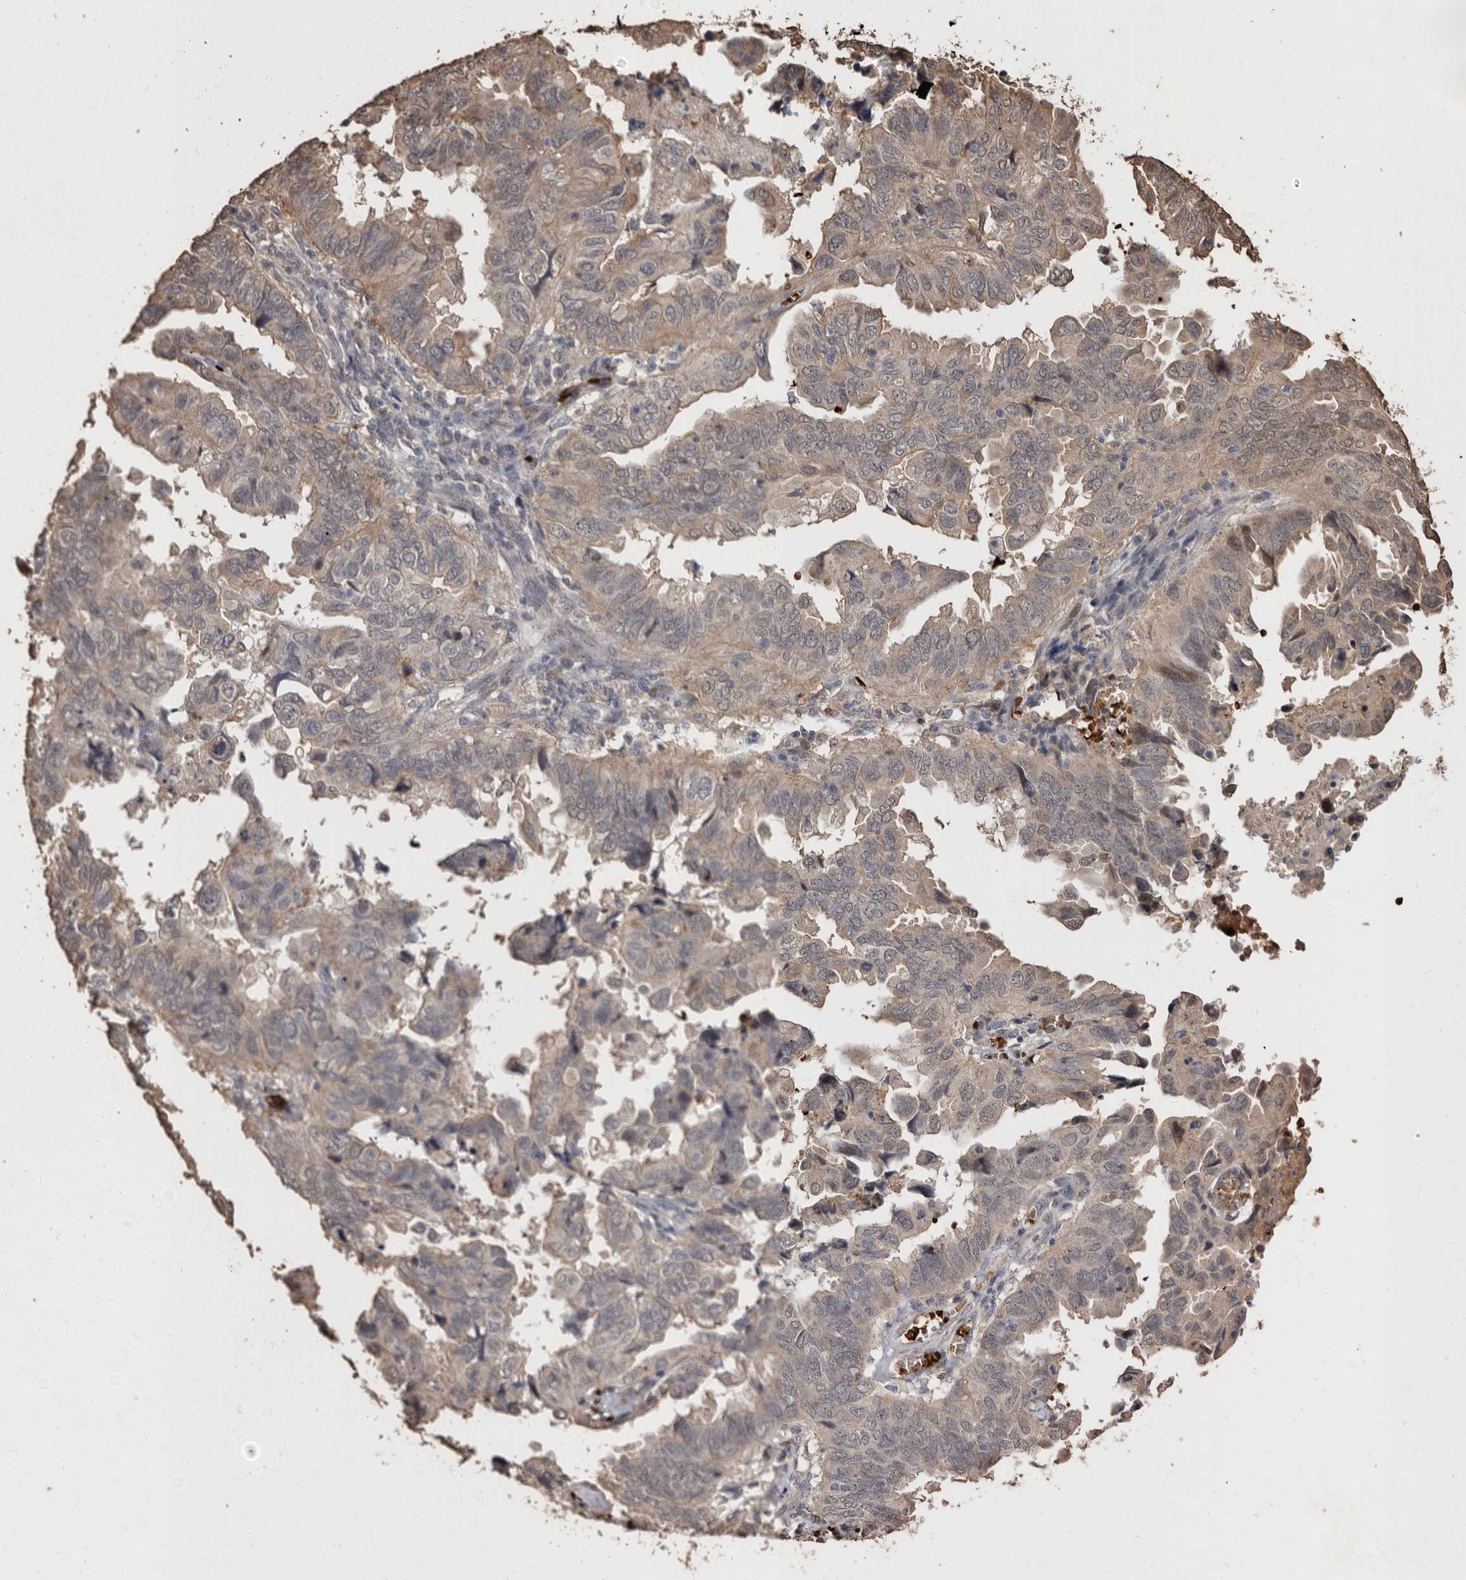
{"staining": {"intensity": "weak", "quantity": "25%-75%", "location": "cytoplasmic/membranous"}, "tissue": "endometrial cancer", "cell_type": "Tumor cells", "image_type": "cancer", "snomed": [{"axis": "morphology", "description": "Adenocarcinoma, NOS"}, {"axis": "topography", "description": "Uterus"}], "caption": "Immunohistochemical staining of human endometrial cancer reveals weak cytoplasmic/membranous protein expression in approximately 25%-75% of tumor cells. The staining is performed using DAB (3,3'-diaminobenzidine) brown chromogen to label protein expression. The nuclei are counter-stained blue using hematoxylin.", "gene": "GRAMD2A", "patient": {"sex": "female", "age": 77}}